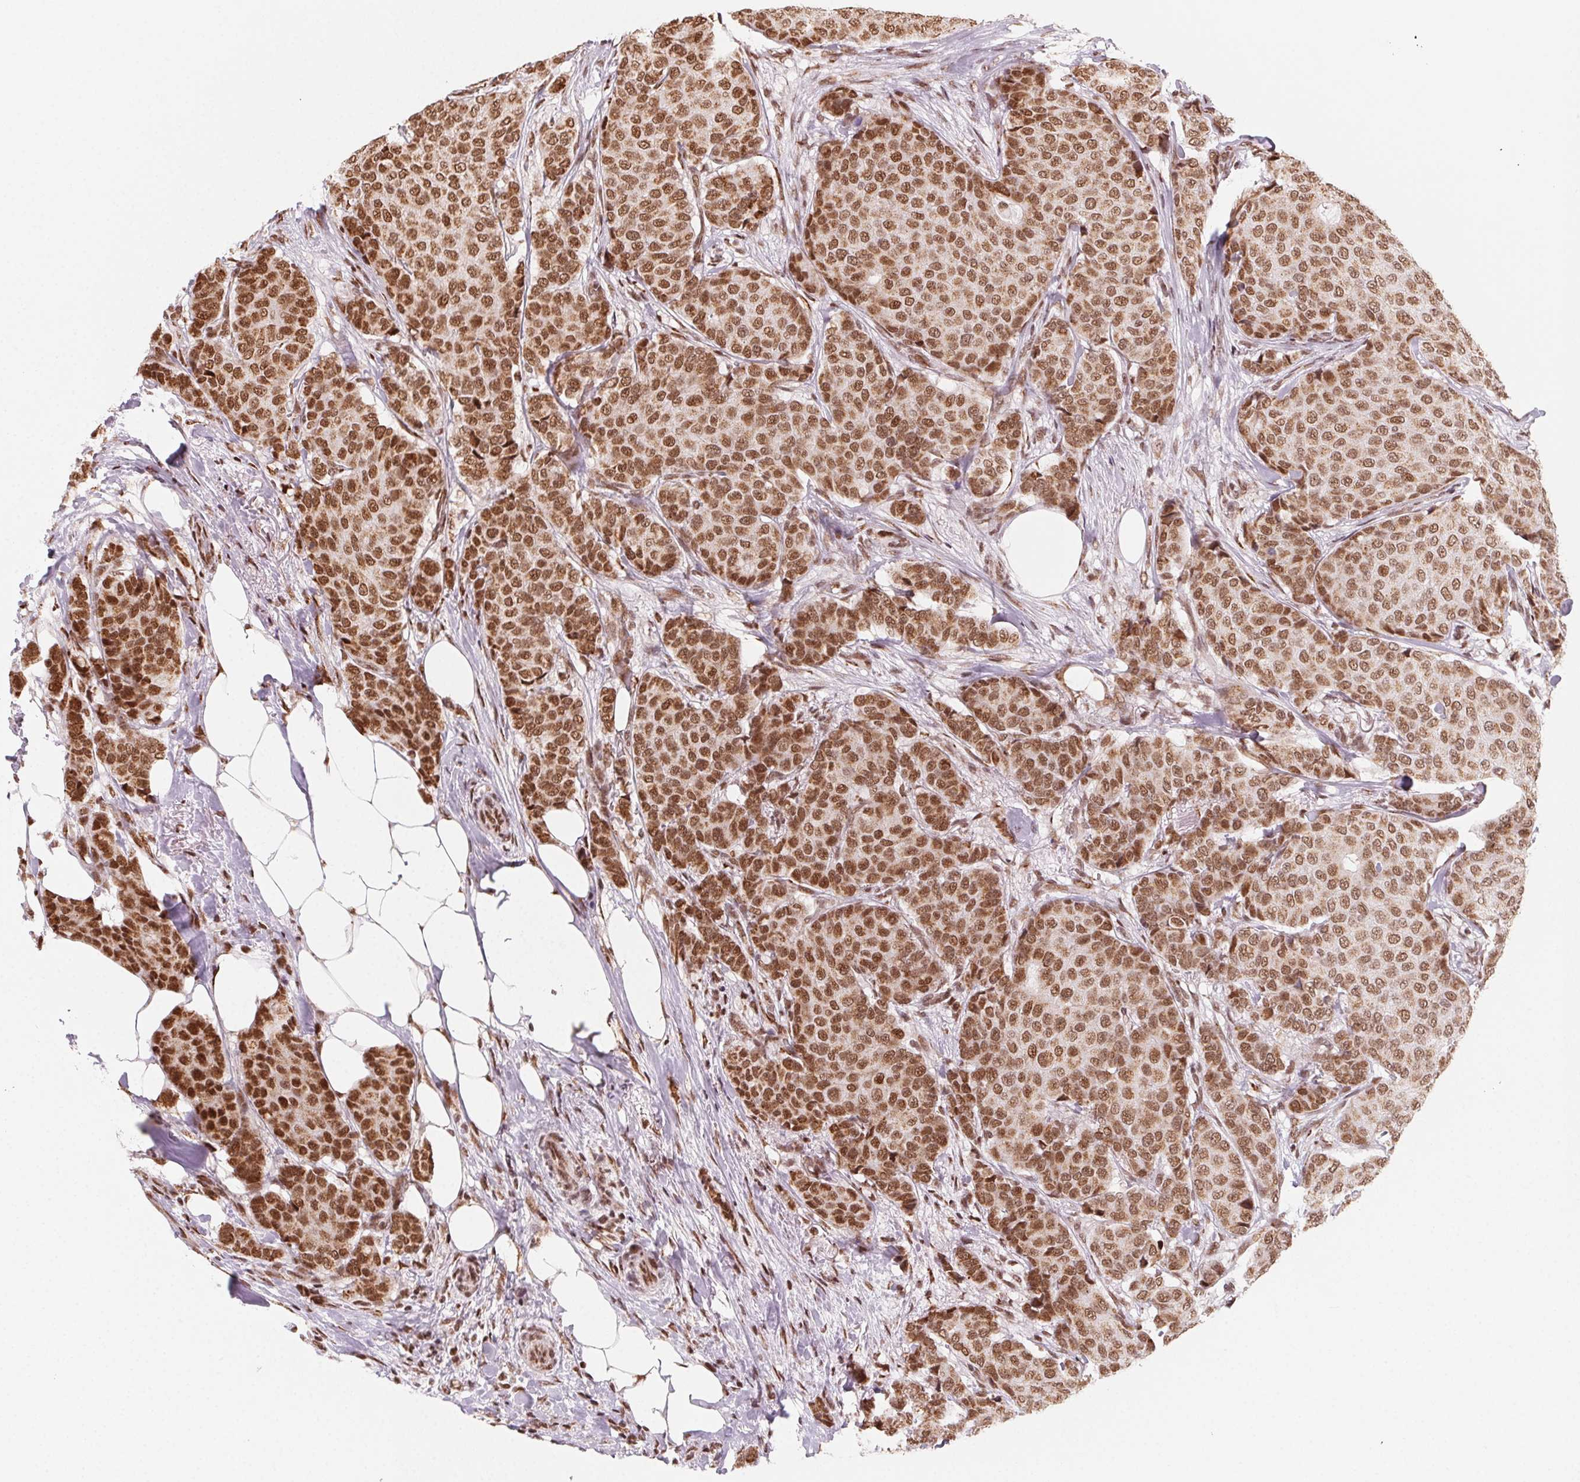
{"staining": {"intensity": "moderate", "quantity": ">75%", "location": "nuclear"}, "tissue": "breast cancer", "cell_type": "Tumor cells", "image_type": "cancer", "snomed": [{"axis": "morphology", "description": "Duct carcinoma"}, {"axis": "topography", "description": "Breast"}], "caption": "Moderate nuclear expression for a protein is seen in approximately >75% of tumor cells of breast infiltrating ductal carcinoma using IHC.", "gene": "TOPORS", "patient": {"sex": "female", "age": 75}}